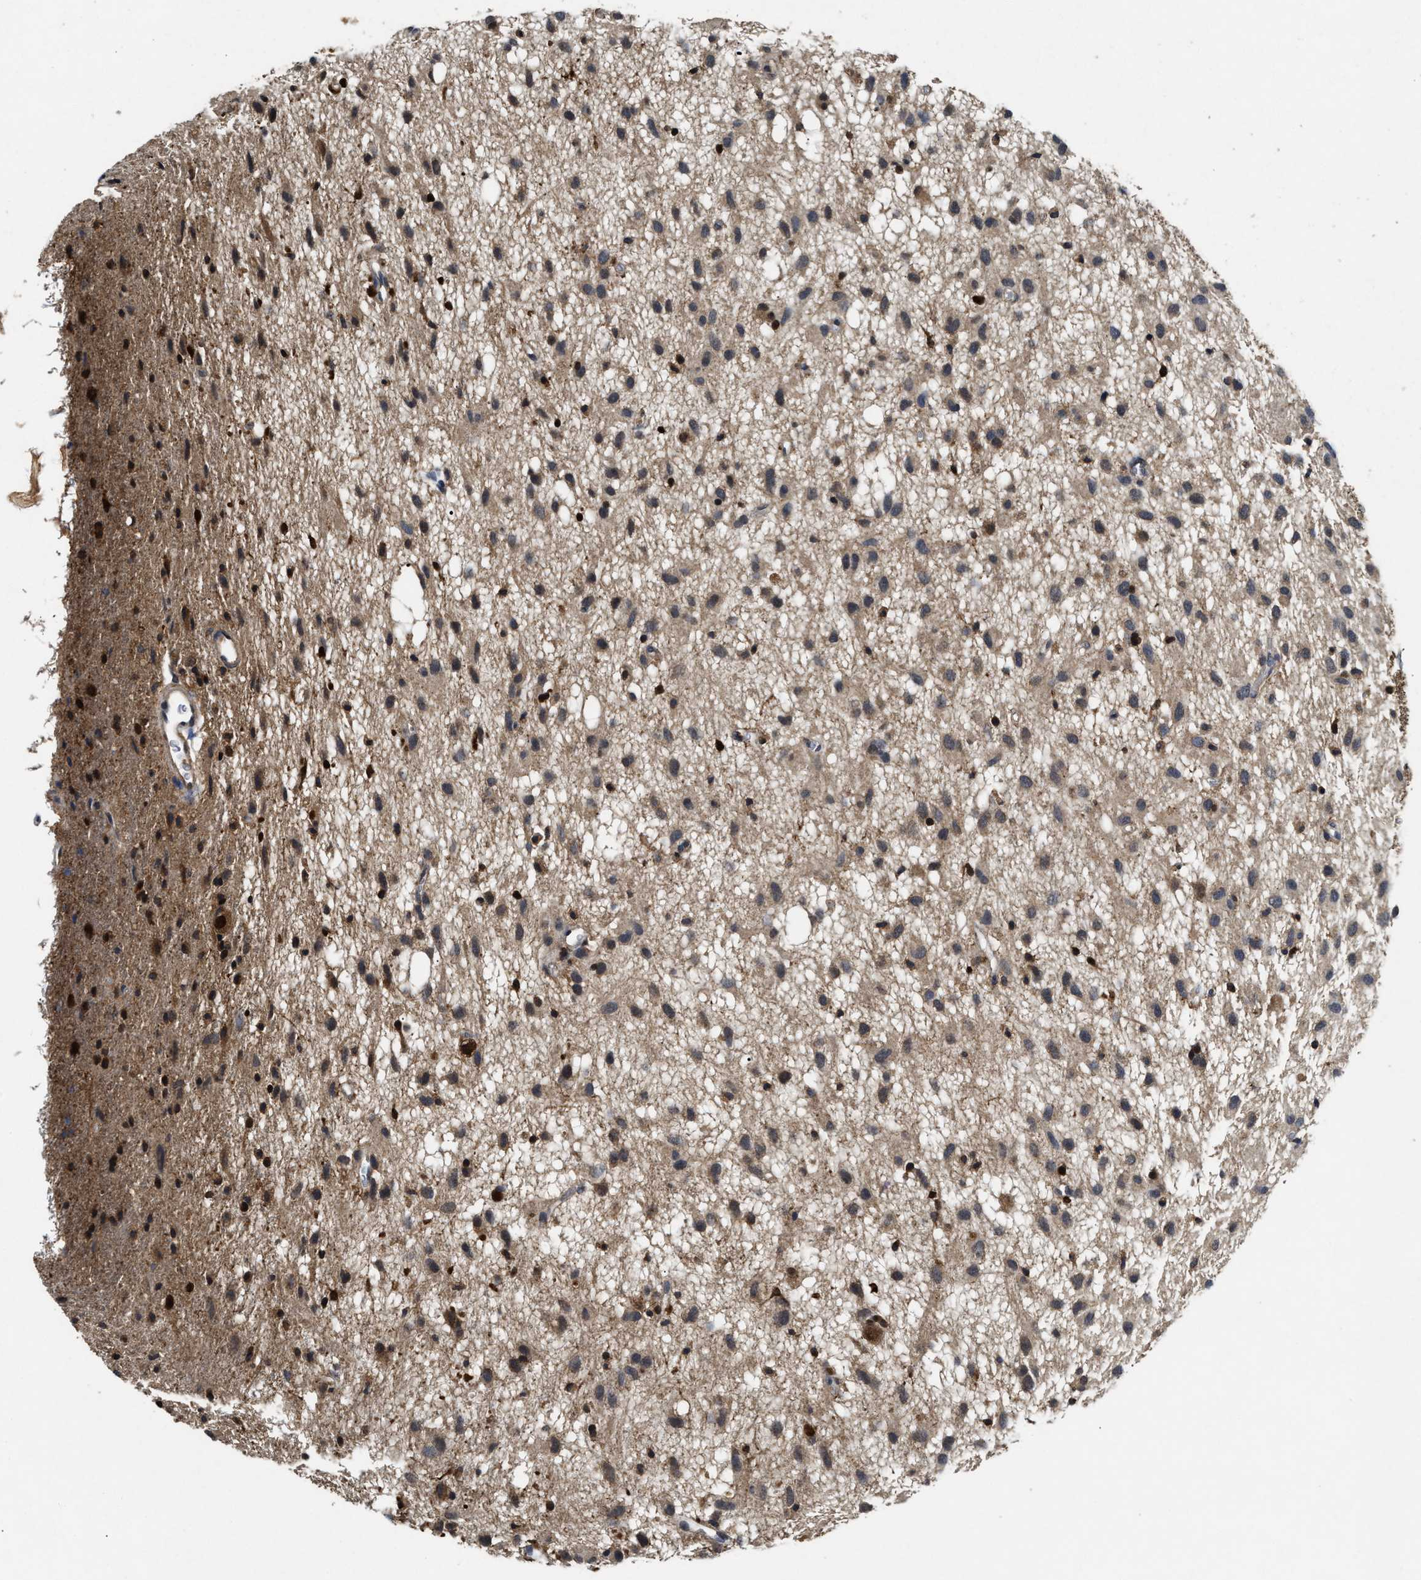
{"staining": {"intensity": "weak", "quantity": ">75%", "location": "cytoplasmic/membranous"}, "tissue": "glioma", "cell_type": "Tumor cells", "image_type": "cancer", "snomed": [{"axis": "morphology", "description": "Glioma, malignant, Low grade"}, {"axis": "topography", "description": "Brain"}], "caption": "Glioma stained with a protein marker exhibits weak staining in tumor cells.", "gene": "ACAT2", "patient": {"sex": "male", "age": 77}}